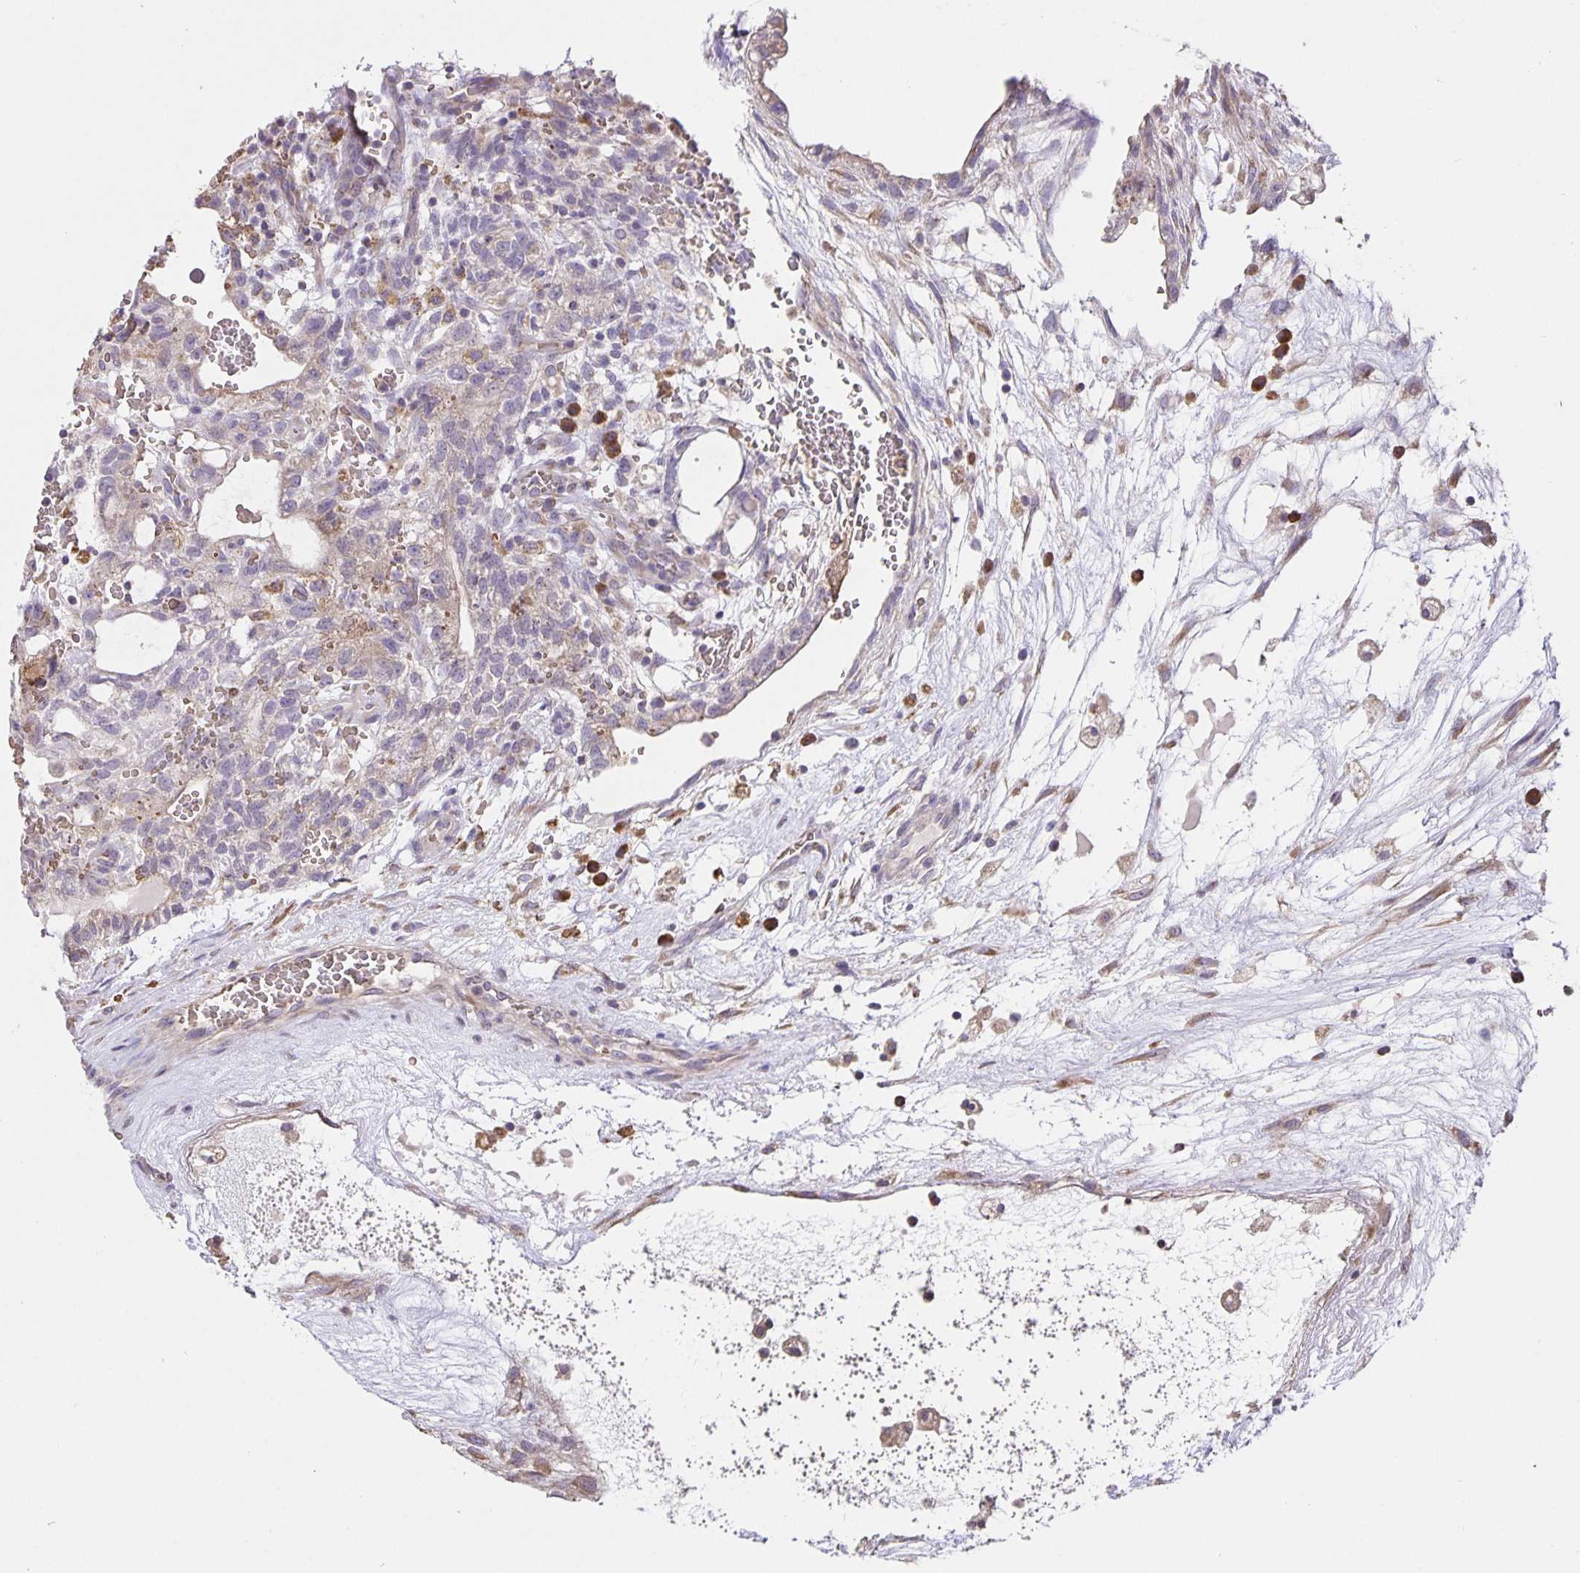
{"staining": {"intensity": "negative", "quantity": "none", "location": "none"}, "tissue": "testis cancer", "cell_type": "Tumor cells", "image_type": "cancer", "snomed": [{"axis": "morphology", "description": "Normal tissue, NOS"}, {"axis": "morphology", "description": "Carcinoma, Embryonal, NOS"}, {"axis": "topography", "description": "Testis"}], "caption": "DAB (3,3'-diaminobenzidine) immunohistochemical staining of human testis embryonal carcinoma displays no significant expression in tumor cells. (DAB (3,3'-diaminobenzidine) IHC visualized using brightfield microscopy, high magnification).", "gene": "TMEM71", "patient": {"sex": "male", "age": 32}}